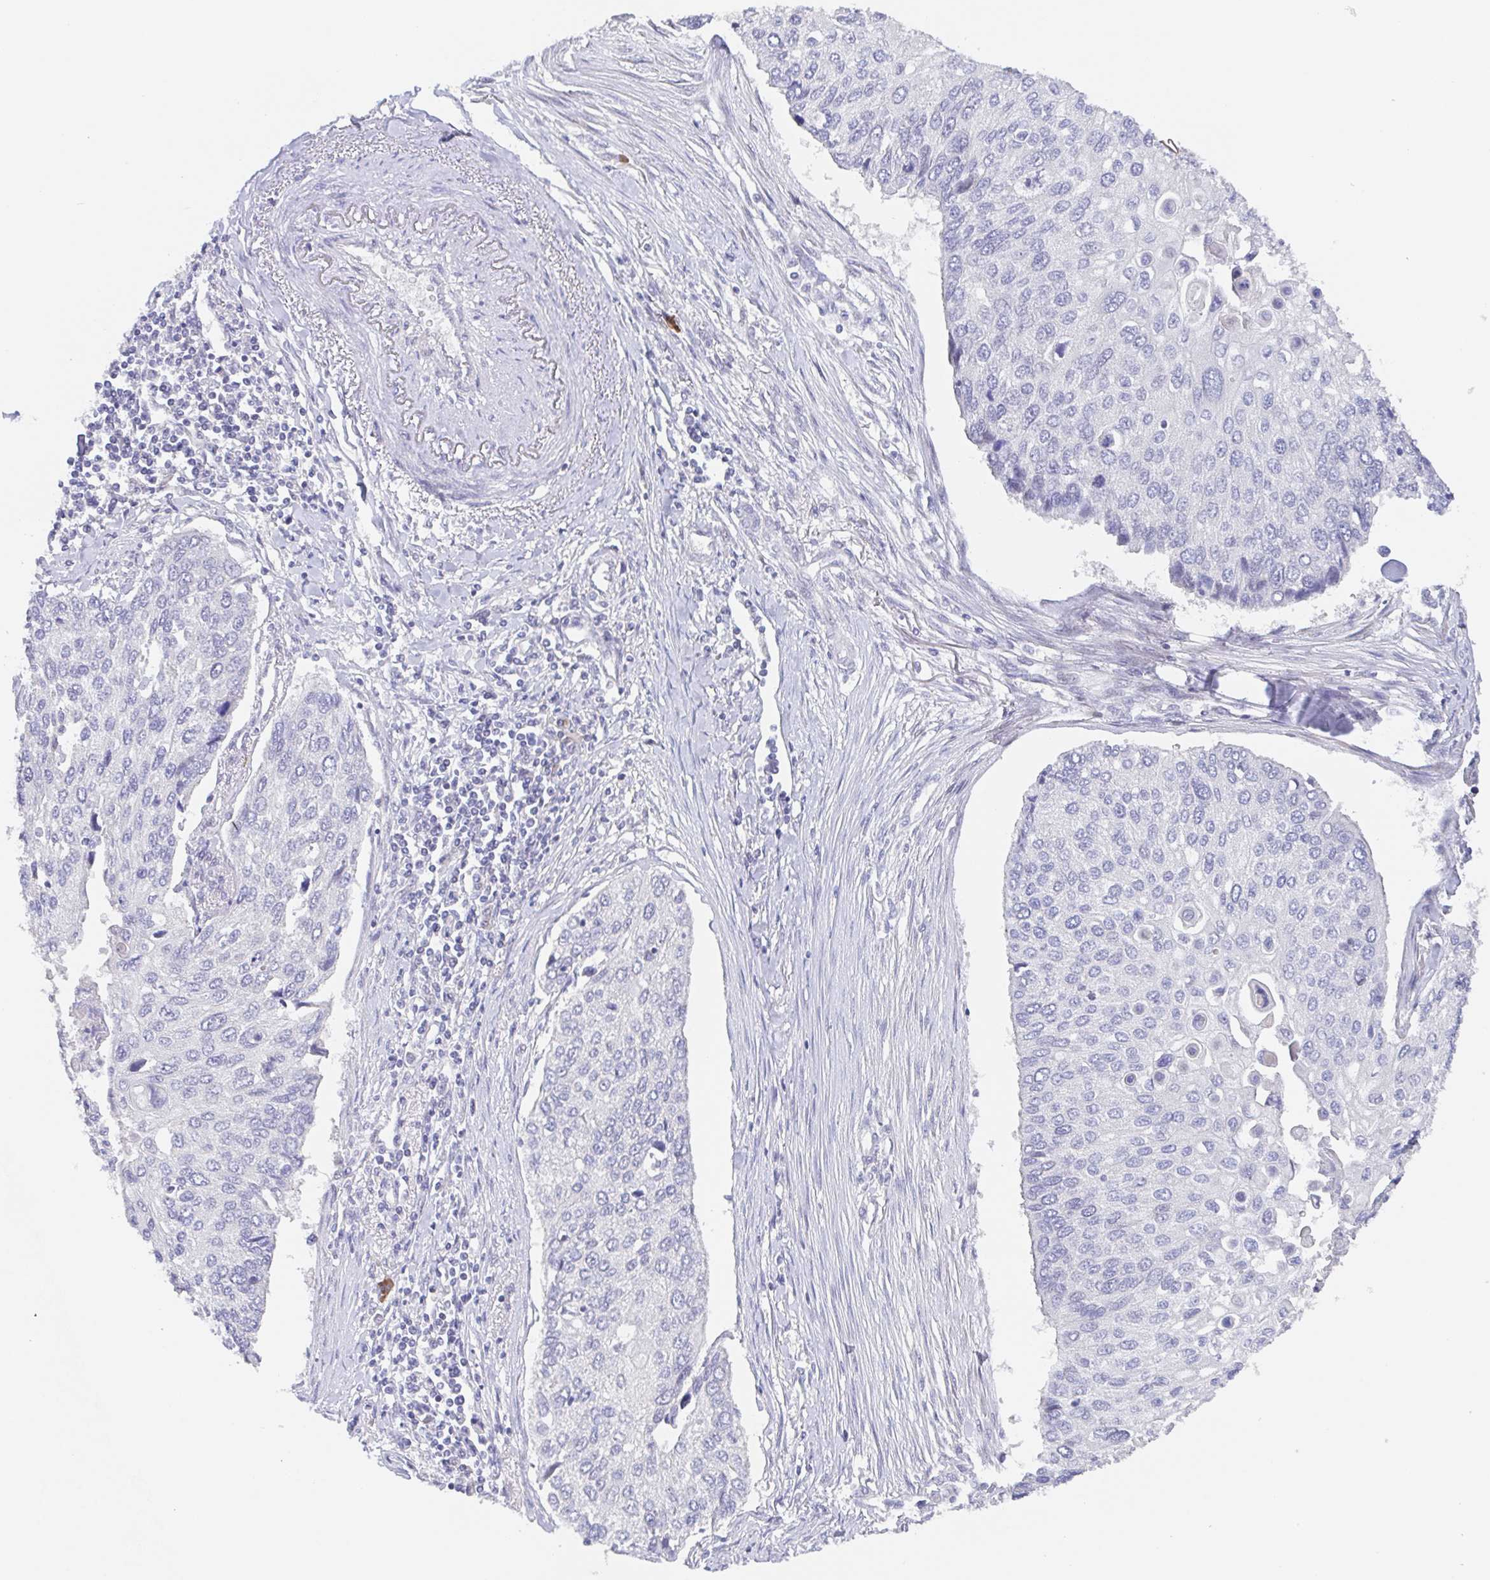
{"staining": {"intensity": "negative", "quantity": "none", "location": "none"}, "tissue": "lung cancer", "cell_type": "Tumor cells", "image_type": "cancer", "snomed": [{"axis": "morphology", "description": "Squamous cell carcinoma, NOS"}, {"axis": "morphology", "description": "Squamous cell carcinoma, metastatic, NOS"}, {"axis": "topography", "description": "Lung"}], "caption": "This is an immunohistochemistry photomicrograph of lung cancer (metastatic squamous cell carcinoma). There is no staining in tumor cells.", "gene": "POU2F3", "patient": {"sex": "male", "age": 63}}